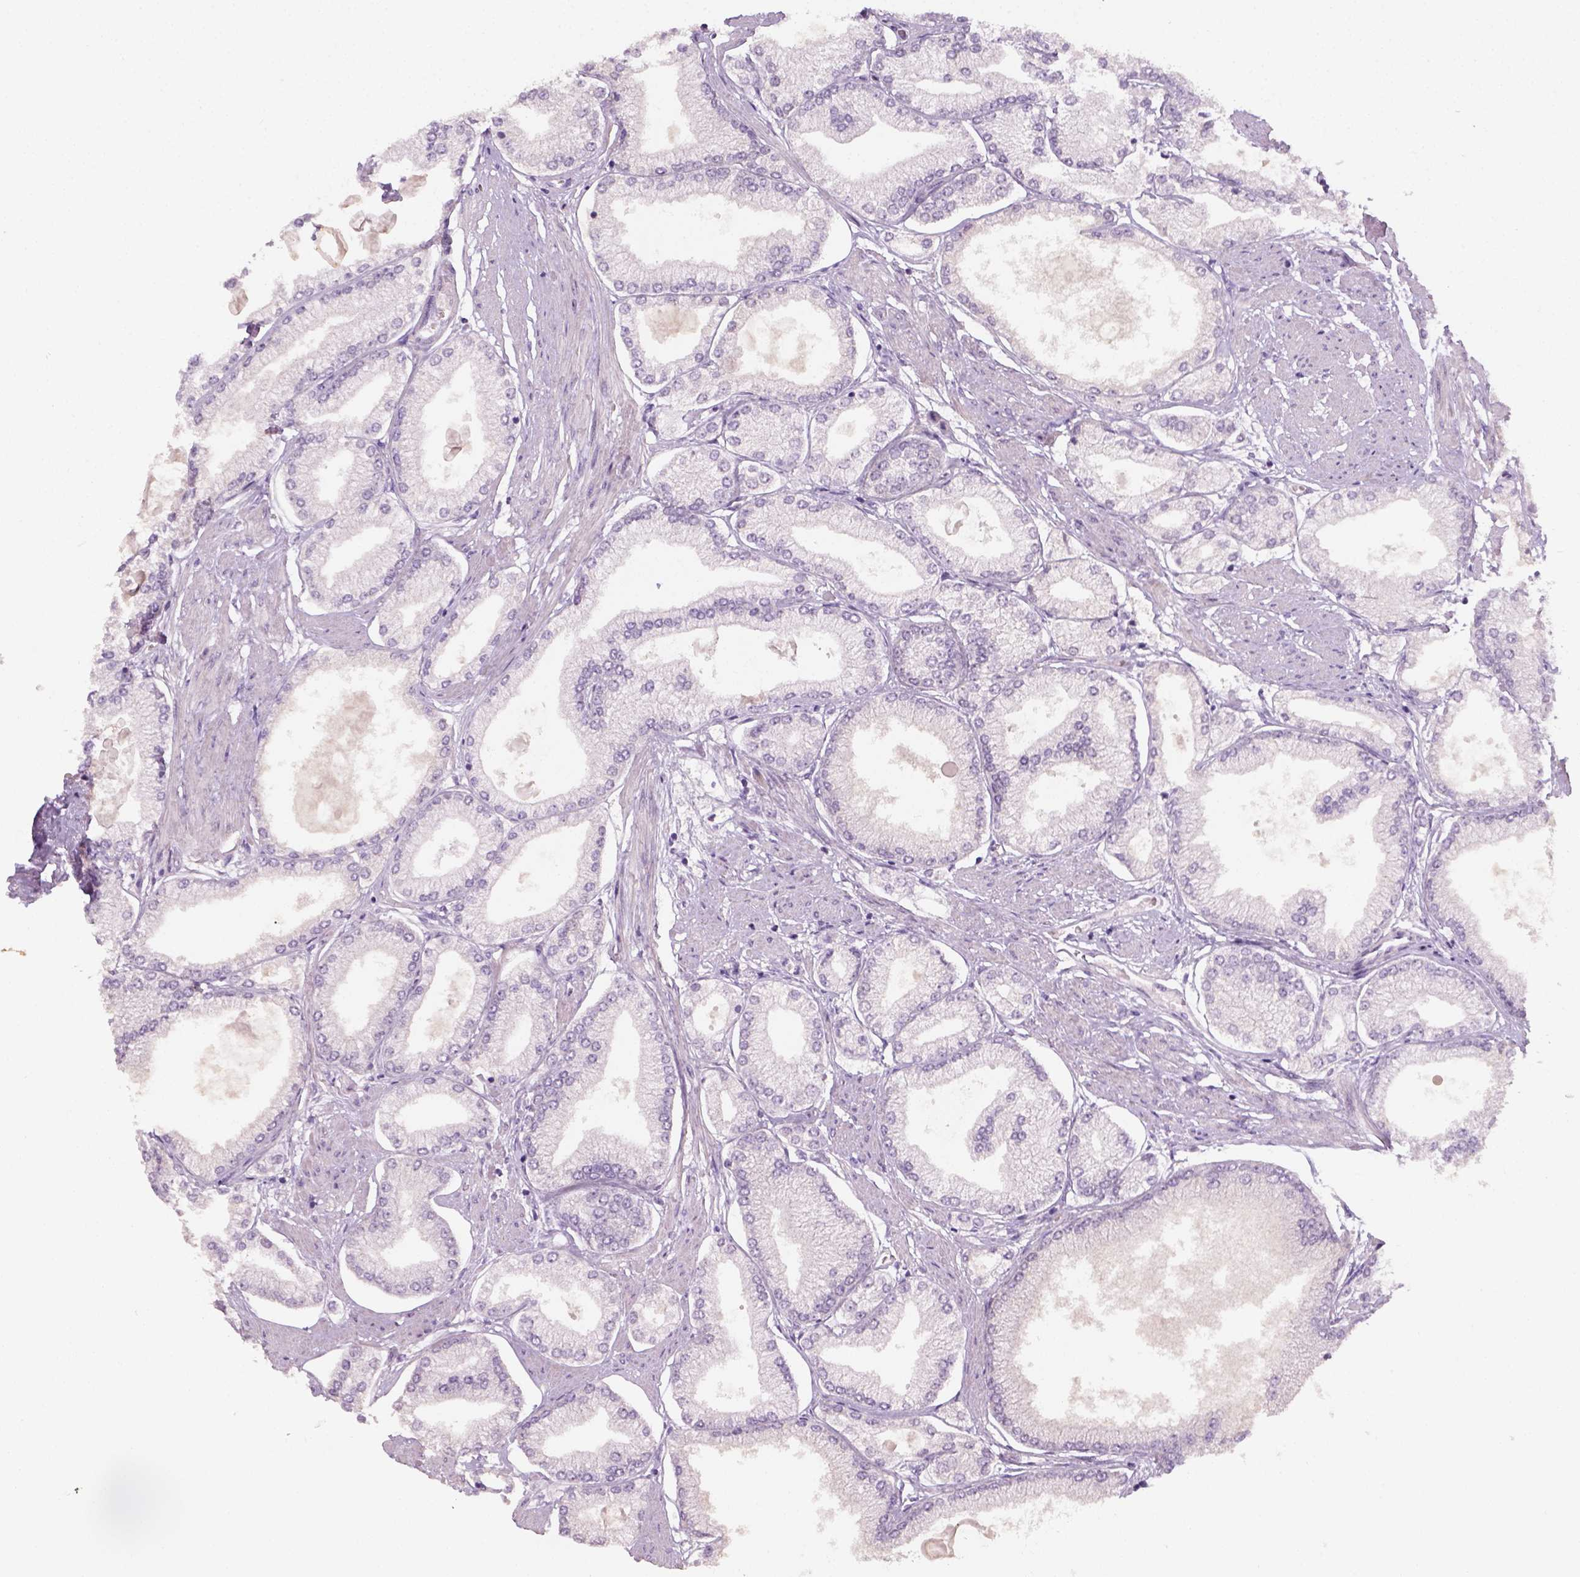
{"staining": {"intensity": "negative", "quantity": "none", "location": "none"}, "tissue": "prostate cancer", "cell_type": "Tumor cells", "image_type": "cancer", "snomed": [{"axis": "morphology", "description": "Adenocarcinoma, High grade"}, {"axis": "topography", "description": "Prostate"}], "caption": "Immunohistochemistry (IHC) of high-grade adenocarcinoma (prostate) exhibits no staining in tumor cells. Nuclei are stained in blue.", "gene": "GFI1B", "patient": {"sex": "male", "age": 68}}